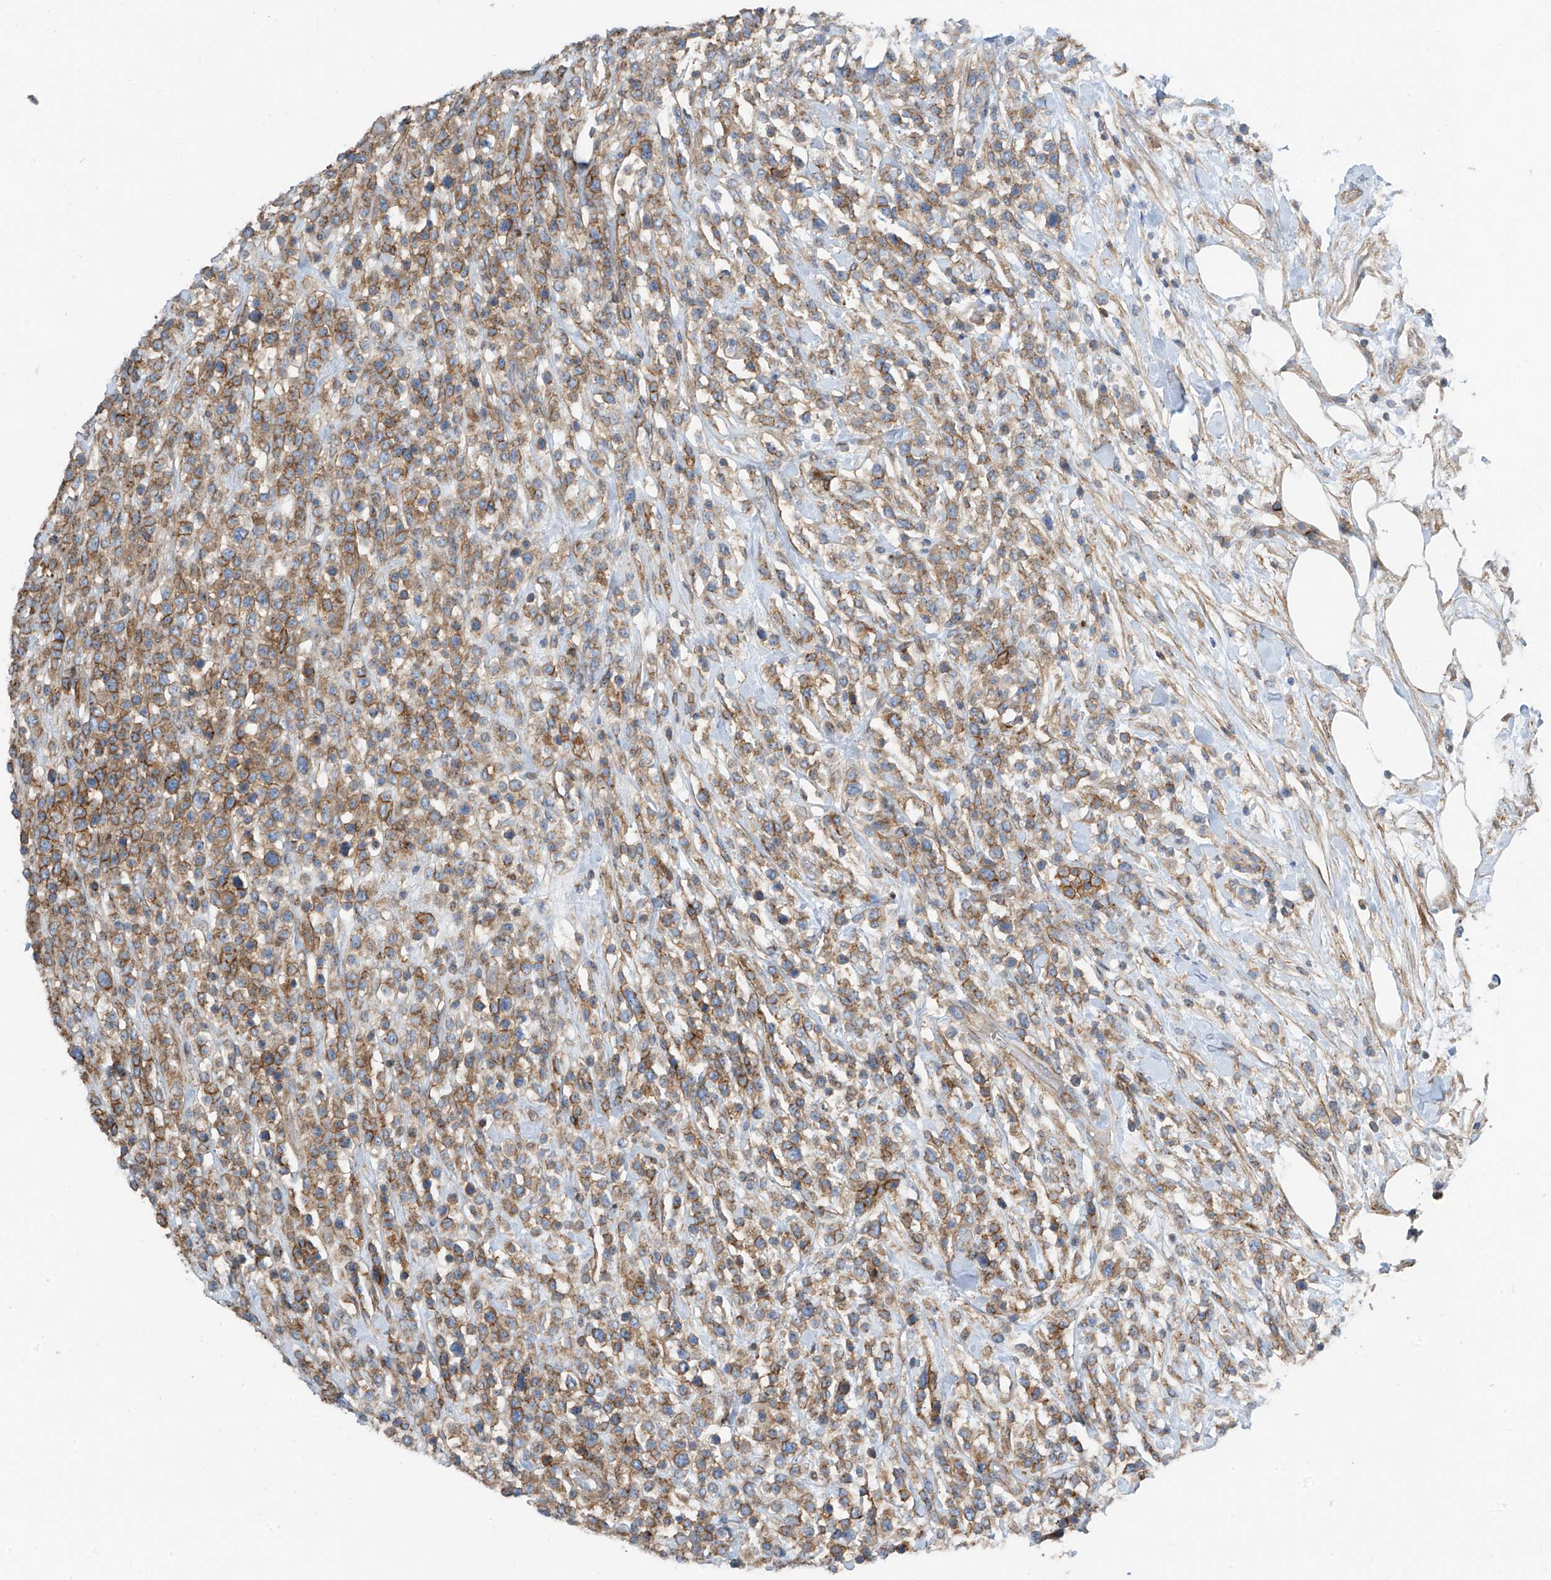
{"staining": {"intensity": "moderate", "quantity": ">75%", "location": "cytoplasmic/membranous"}, "tissue": "lymphoma", "cell_type": "Tumor cells", "image_type": "cancer", "snomed": [{"axis": "morphology", "description": "Malignant lymphoma, non-Hodgkin's type, High grade"}, {"axis": "topography", "description": "Colon"}], "caption": "Protein expression analysis of human lymphoma reveals moderate cytoplasmic/membranous expression in approximately >75% of tumor cells.", "gene": "SLC1A5", "patient": {"sex": "female", "age": 53}}